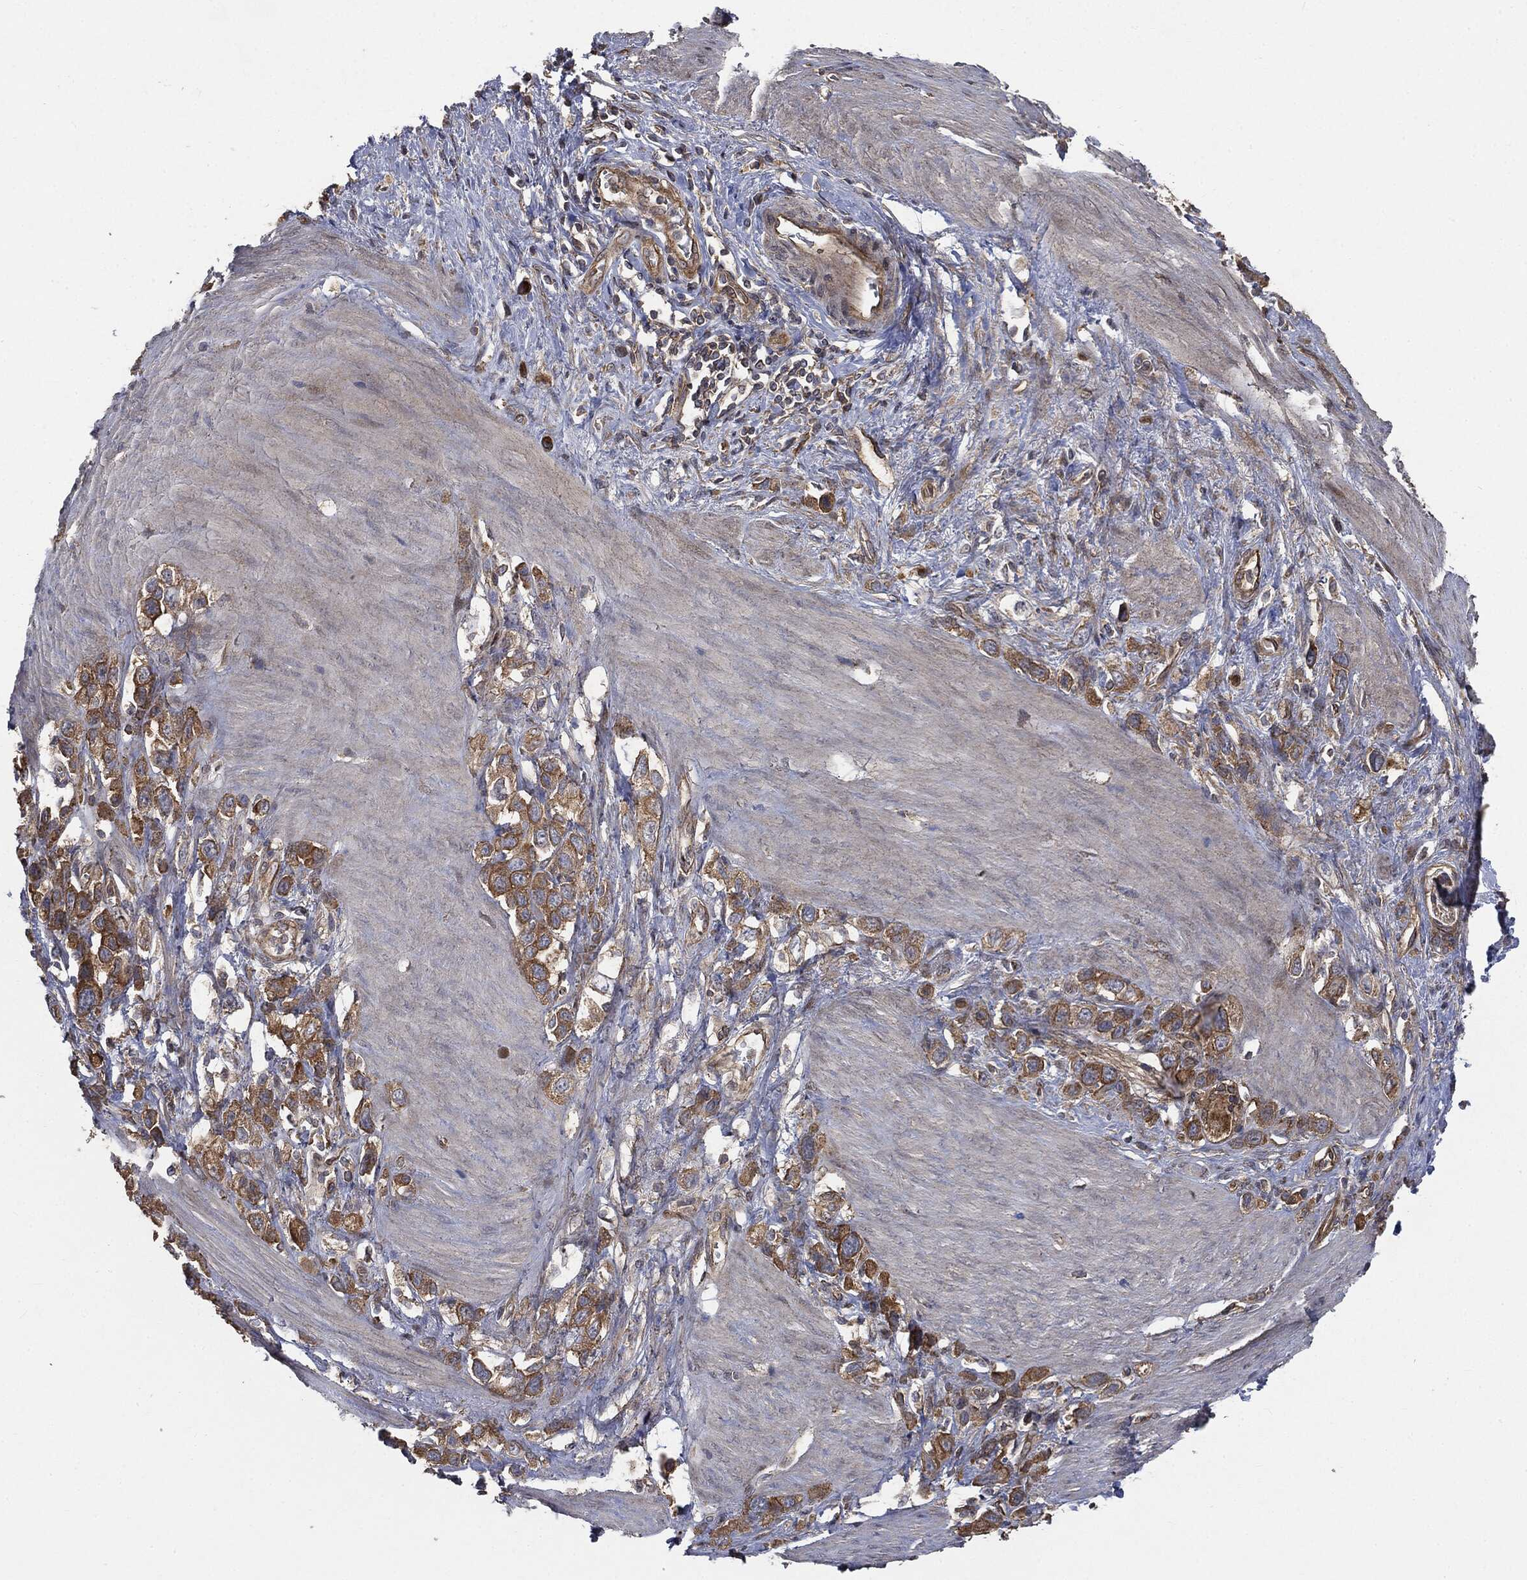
{"staining": {"intensity": "strong", "quantity": ">75%", "location": "cytoplasmic/membranous"}, "tissue": "stomach cancer", "cell_type": "Tumor cells", "image_type": "cancer", "snomed": [{"axis": "morphology", "description": "Adenocarcinoma, NOS"}, {"axis": "topography", "description": "Stomach"}], "caption": "Strong cytoplasmic/membranous expression is appreciated in approximately >75% of tumor cells in stomach cancer.", "gene": "EPS15L1", "patient": {"sex": "female", "age": 65}}